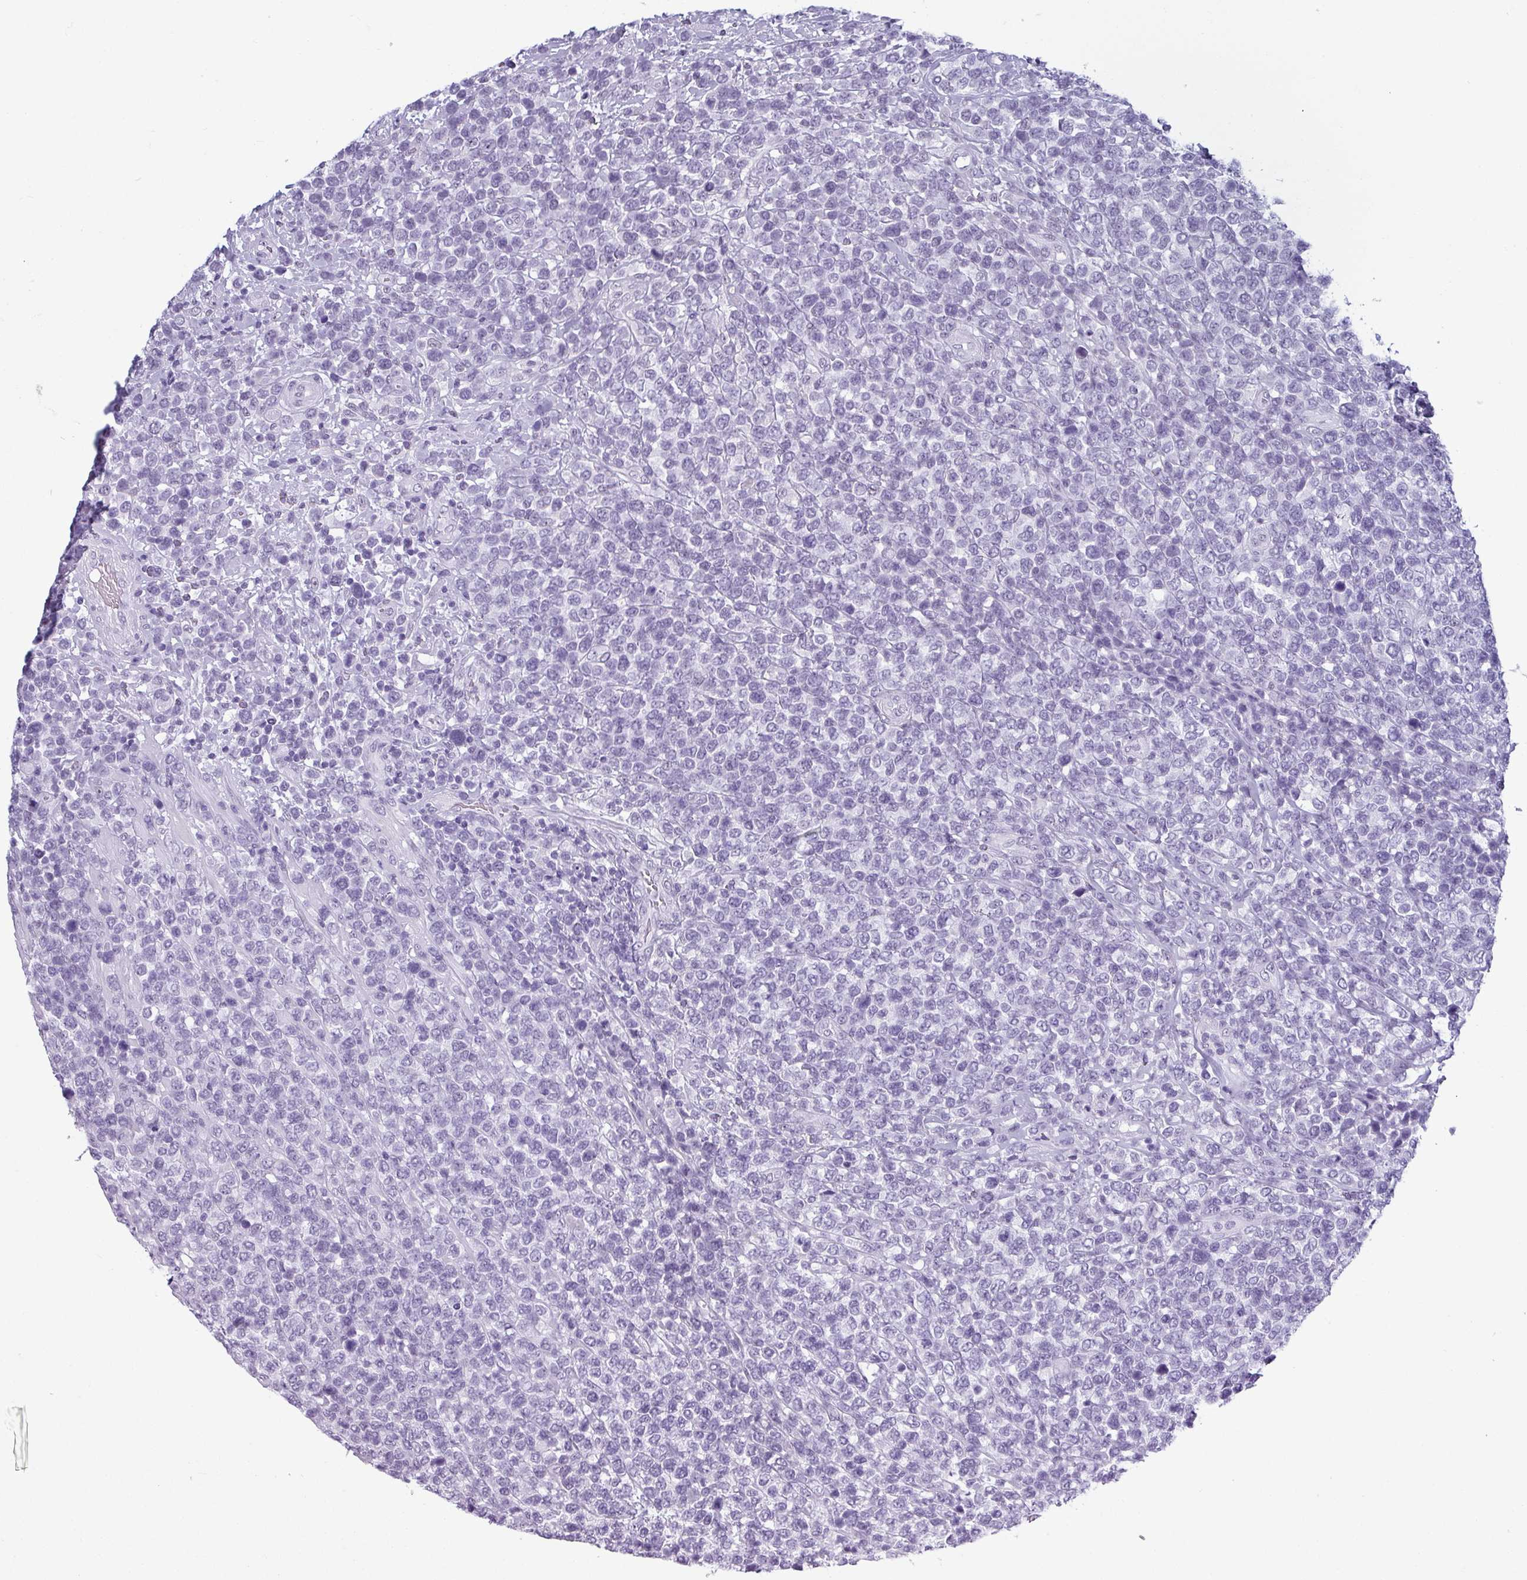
{"staining": {"intensity": "negative", "quantity": "none", "location": "none"}, "tissue": "lymphoma", "cell_type": "Tumor cells", "image_type": "cancer", "snomed": [{"axis": "morphology", "description": "Malignant lymphoma, non-Hodgkin's type, High grade"}, {"axis": "topography", "description": "Soft tissue"}], "caption": "Photomicrograph shows no protein staining in tumor cells of high-grade malignant lymphoma, non-Hodgkin's type tissue.", "gene": "SRGAP1", "patient": {"sex": "female", "age": 56}}